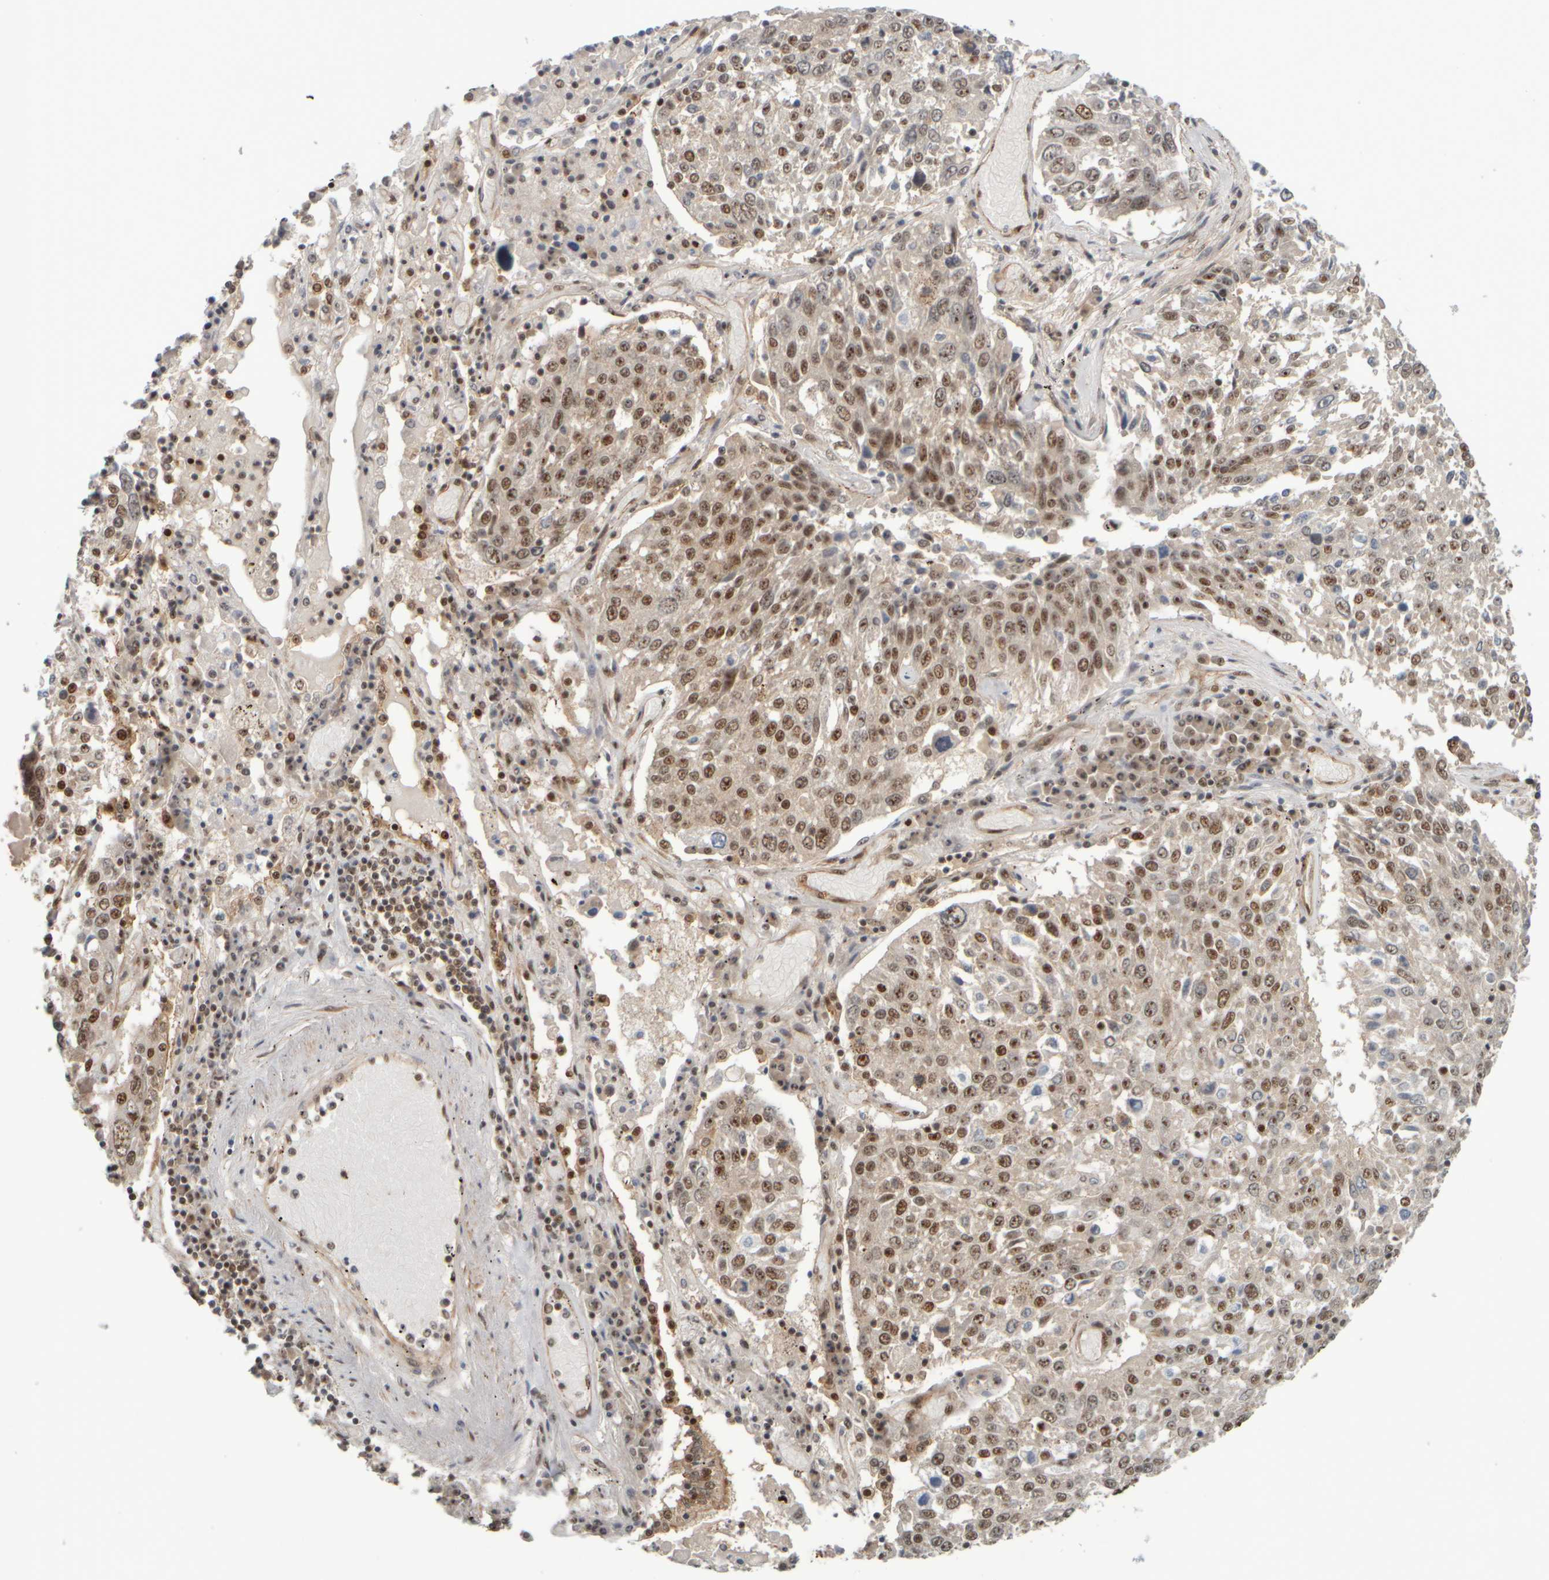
{"staining": {"intensity": "moderate", "quantity": ">75%", "location": "nuclear"}, "tissue": "lung cancer", "cell_type": "Tumor cells", "image_type": "cancer", "snomed": [{"axis": "morphology", "description": "Squamous cell carcinoma, NOS"}, {"axis": "topography", "description": "Lung"}], "caption": "Protein staining displays moderate nuclear staining in approximately >75% of tumor cells in lung squamous cell carcinoma.", "gene": "SYNRG", "patient": {"sex": "male", "age": 65}}